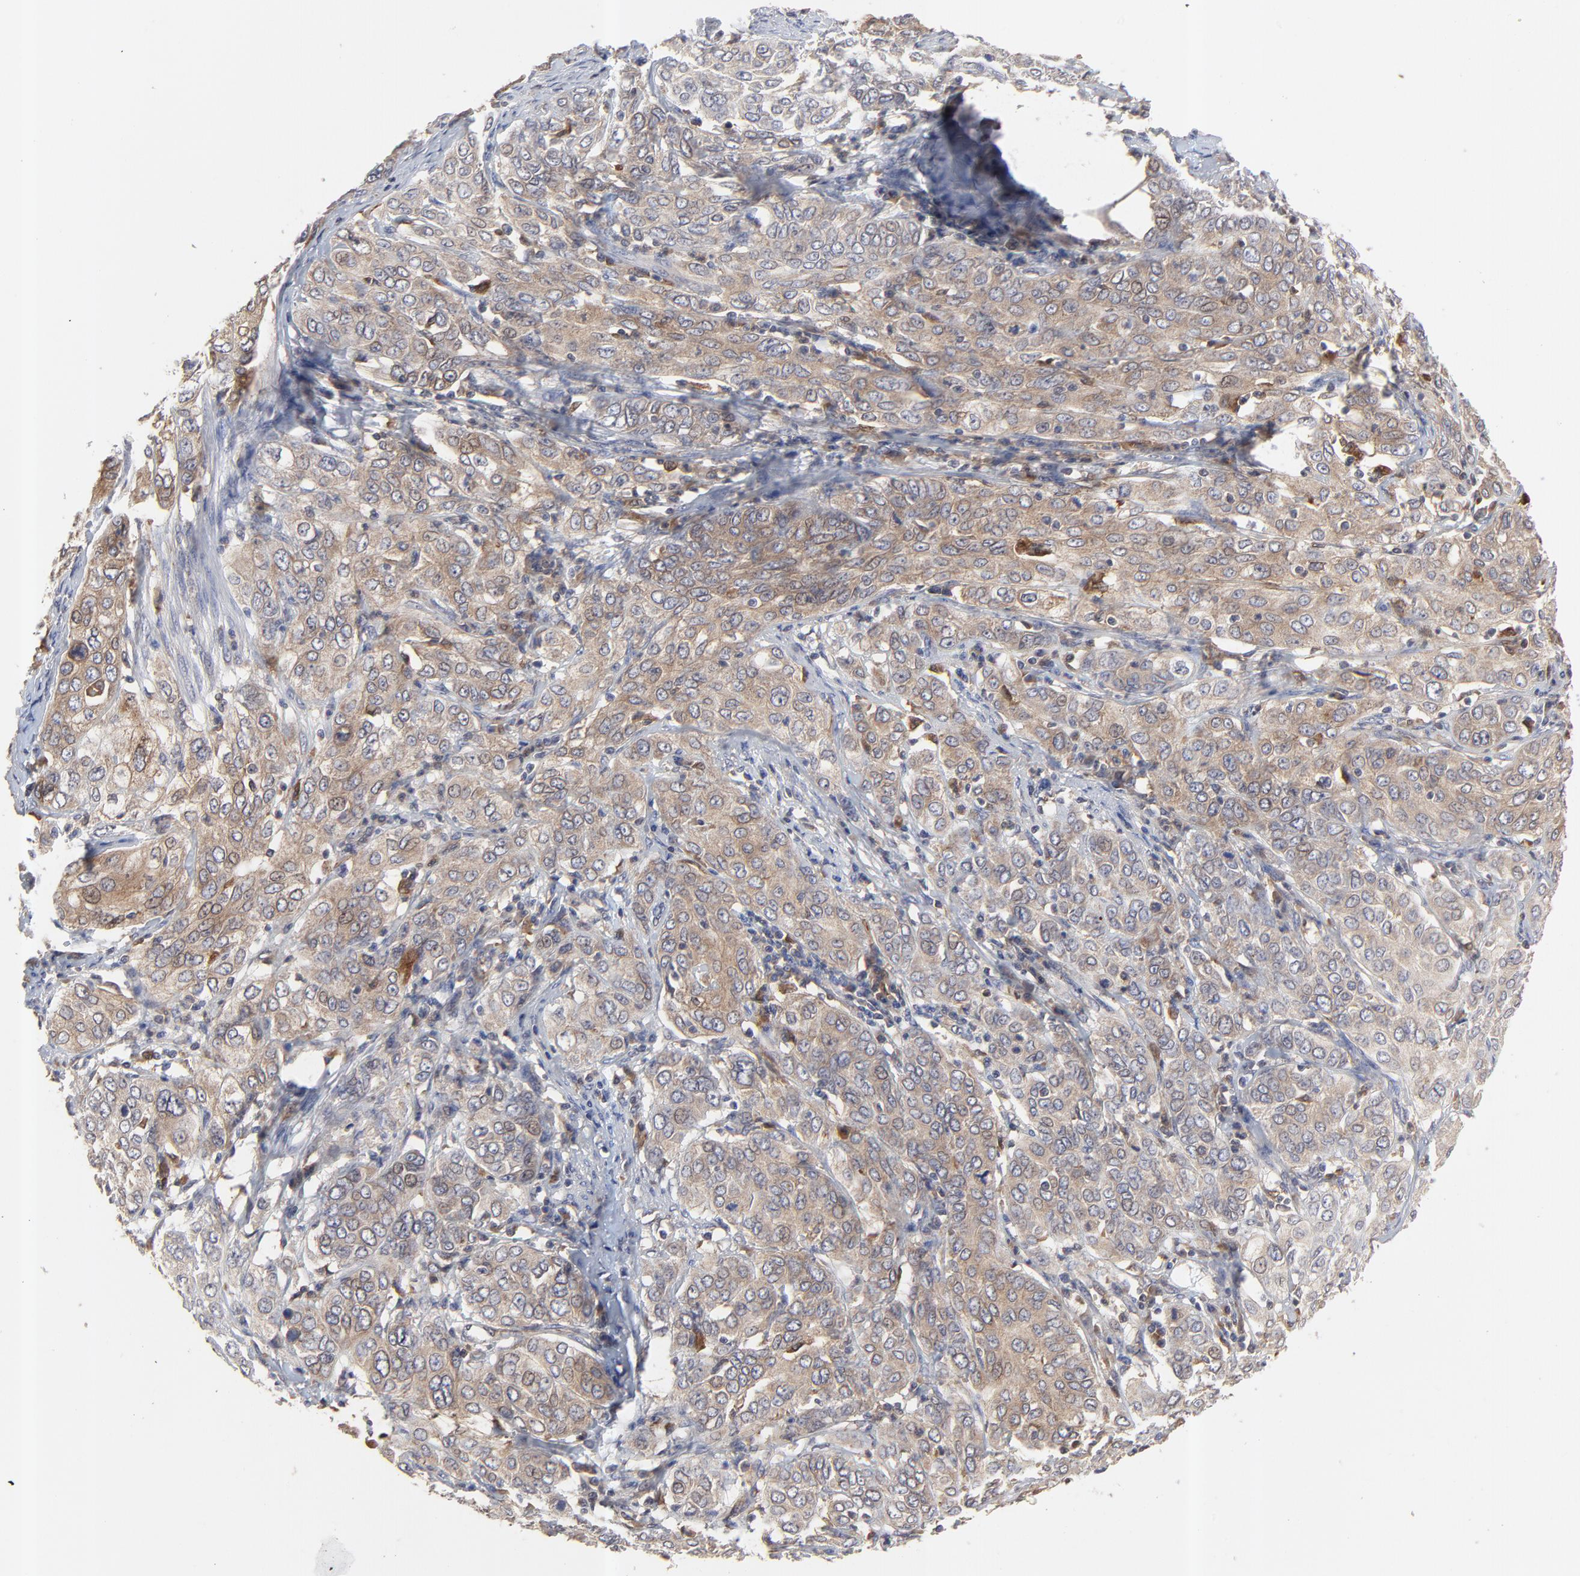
{"staining": {"intensity": "moderate", "quantity": ">75%", "location": "cytoplasmic/membranous"}, "tissue": "cervical cancer", "cell_type": "Tumor cells", "image_type": "cancer", "snomed": [{"axis": "morphology", "description": "Squamous cell carcinoma, NOS"}, {"axis": "topography", "description": "Cervix"}], "caption": "Moderate cytoplasmic/membranous expression for a protein is seen in approximately >75% of tumor cells of cervical cancer (squamous cell carcinoma) using immunohistochemistry (IHC).", "gene": "RAB9A", "patient": {"sex": "female", "age": 38}}